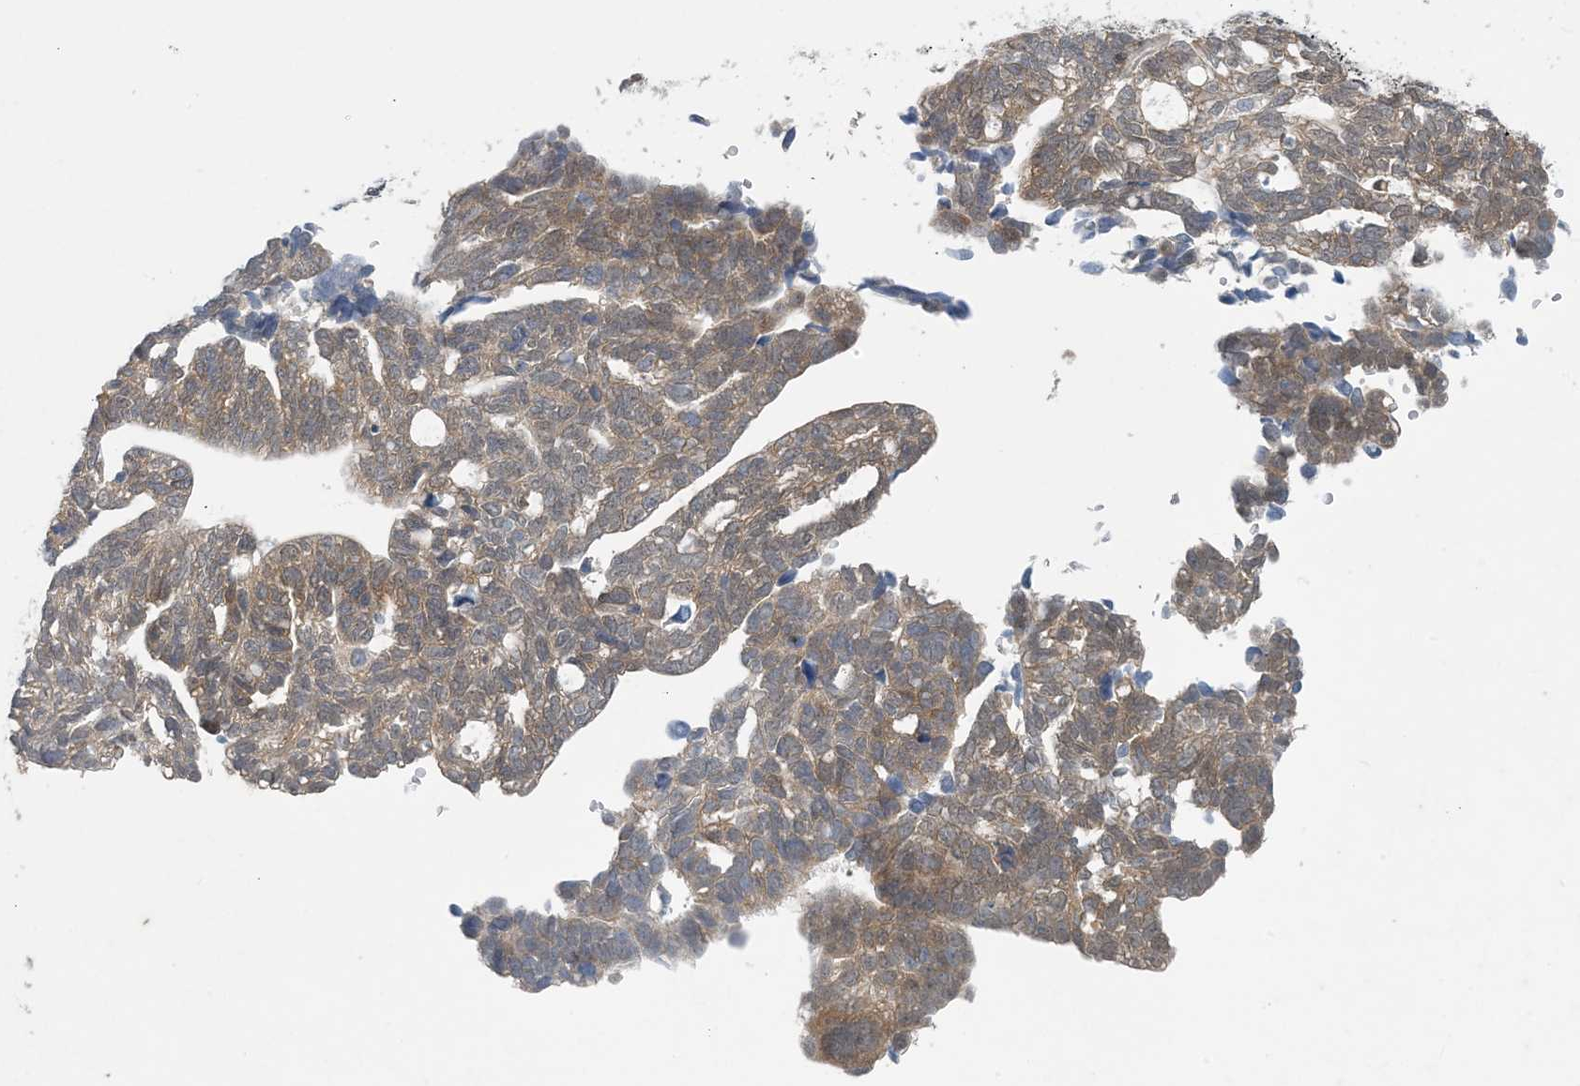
{"staining": {"intensity": "moderate", "quantity": "25%-75%", "location": "cytoplasmic/membranous,nuclear"}, "tissue": "ovarian cancer", "cell_type": "Tumor cells", "image_type": "cancer", "snomed": [{"axis": "morphology", "description": "Cystadenocarcinoma, serous, NOS"}, {"axis": "topography", "description": "Ovary"}], "caption": "High-magnification brightfield microscopy of ovarian cancer stained with DAB (3,3'-diaminobenzidine) (brown) and counterstained with hematoxylin (blue). tumor cells exhibit moderate cytoplasmic/membranous and nuclear positivity is identified in approximately25%-75% of cells.", "gene": "HIKESHI", "patient": {"sex": "female", "age": 79}}